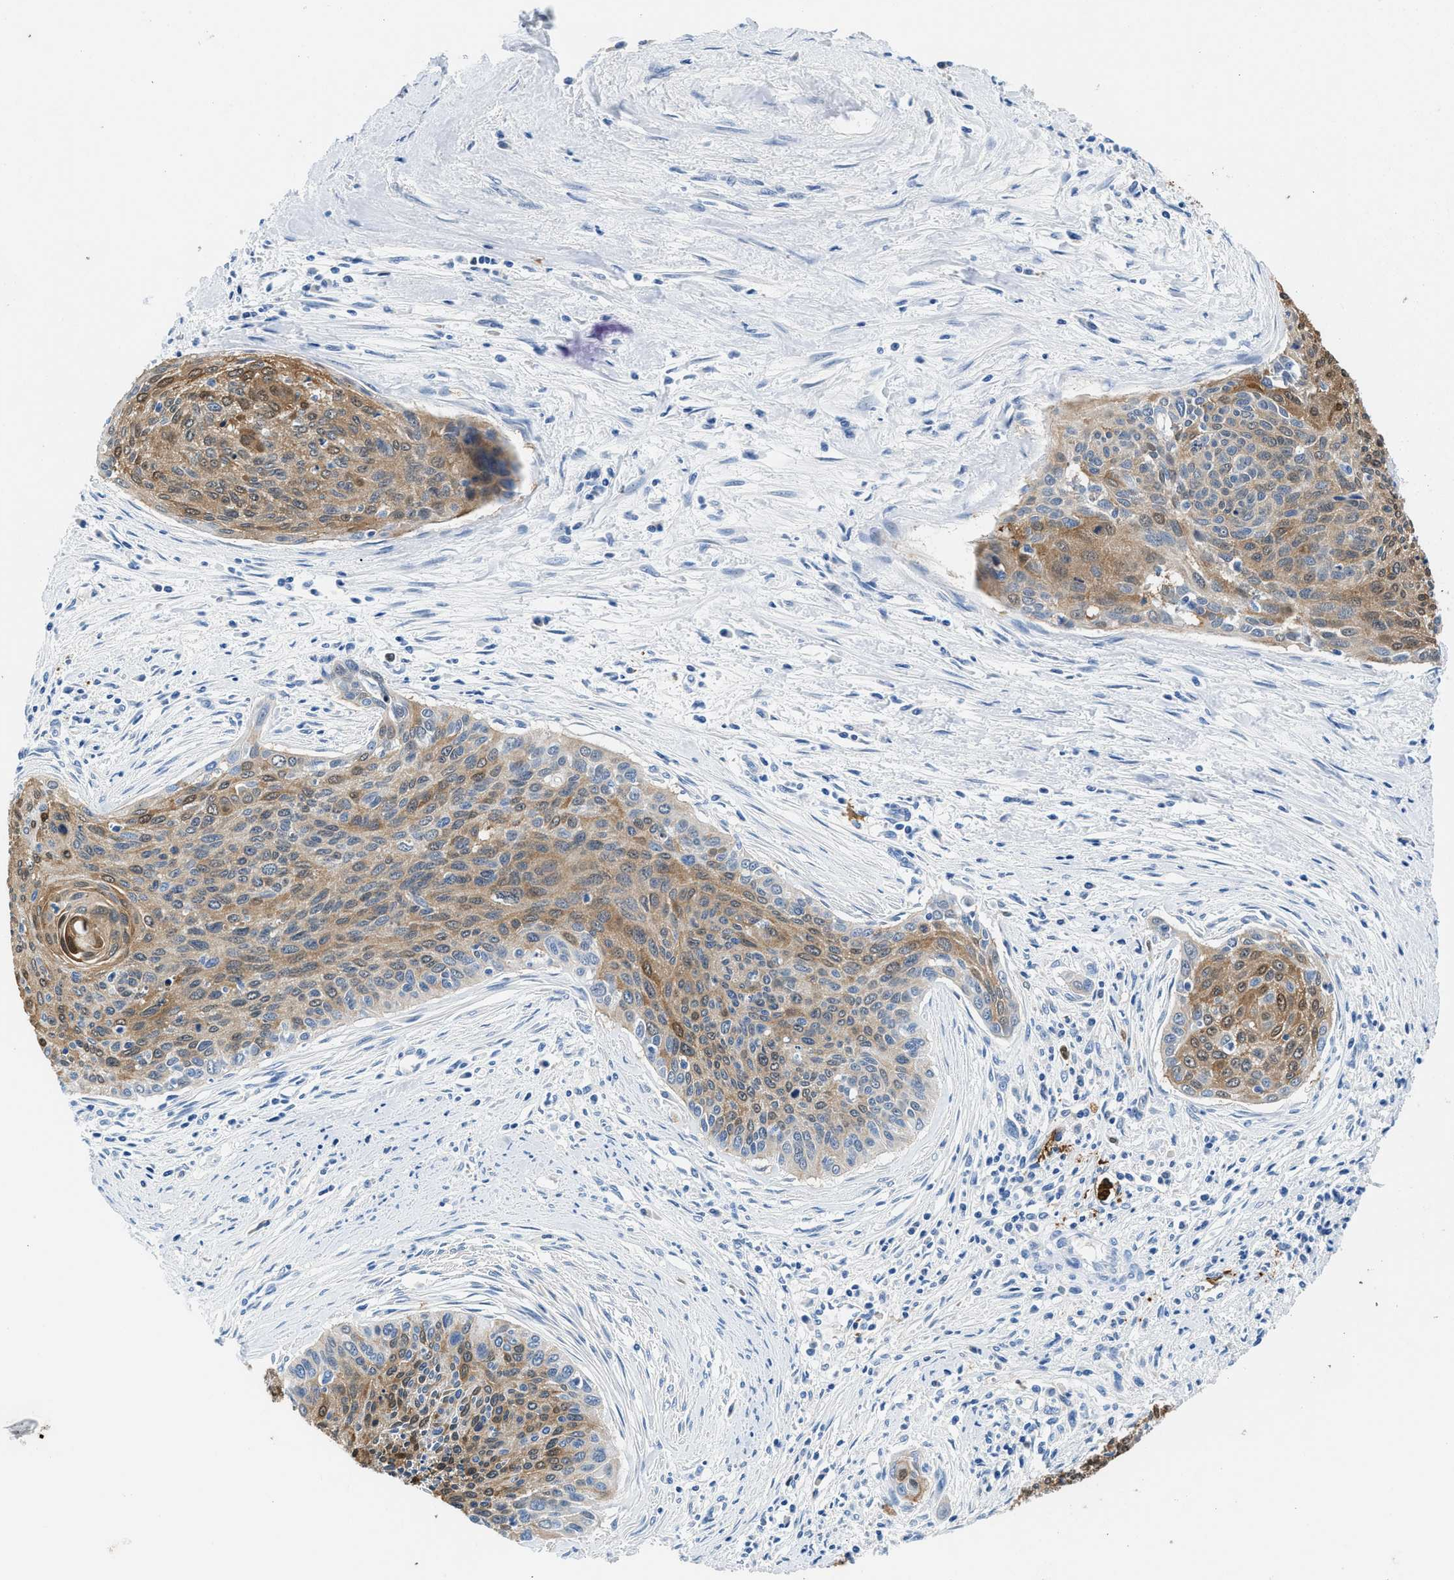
{"staining": {"intensity": "moderate", "quantity": "25%-75%", "location": "cytoplasmic/membranous"}, "tissue": "cervical cancer", "cell_type": "Tumor cells", "image_type": "cancer", "snomed": [{"axis": "morphology", "description": "Squamous cell carcinoma, NOS"}, {"axis": "topography", "description": "Cervix"}], "caption": "Cervical squamous cell carcinoma stained with a brown dye shows moderate cytoplasmic/membranous positive staining in about 25%-75% of tumor cells.", "gene": "FADS6", "patient": {"sex": "female", "age": 55}}